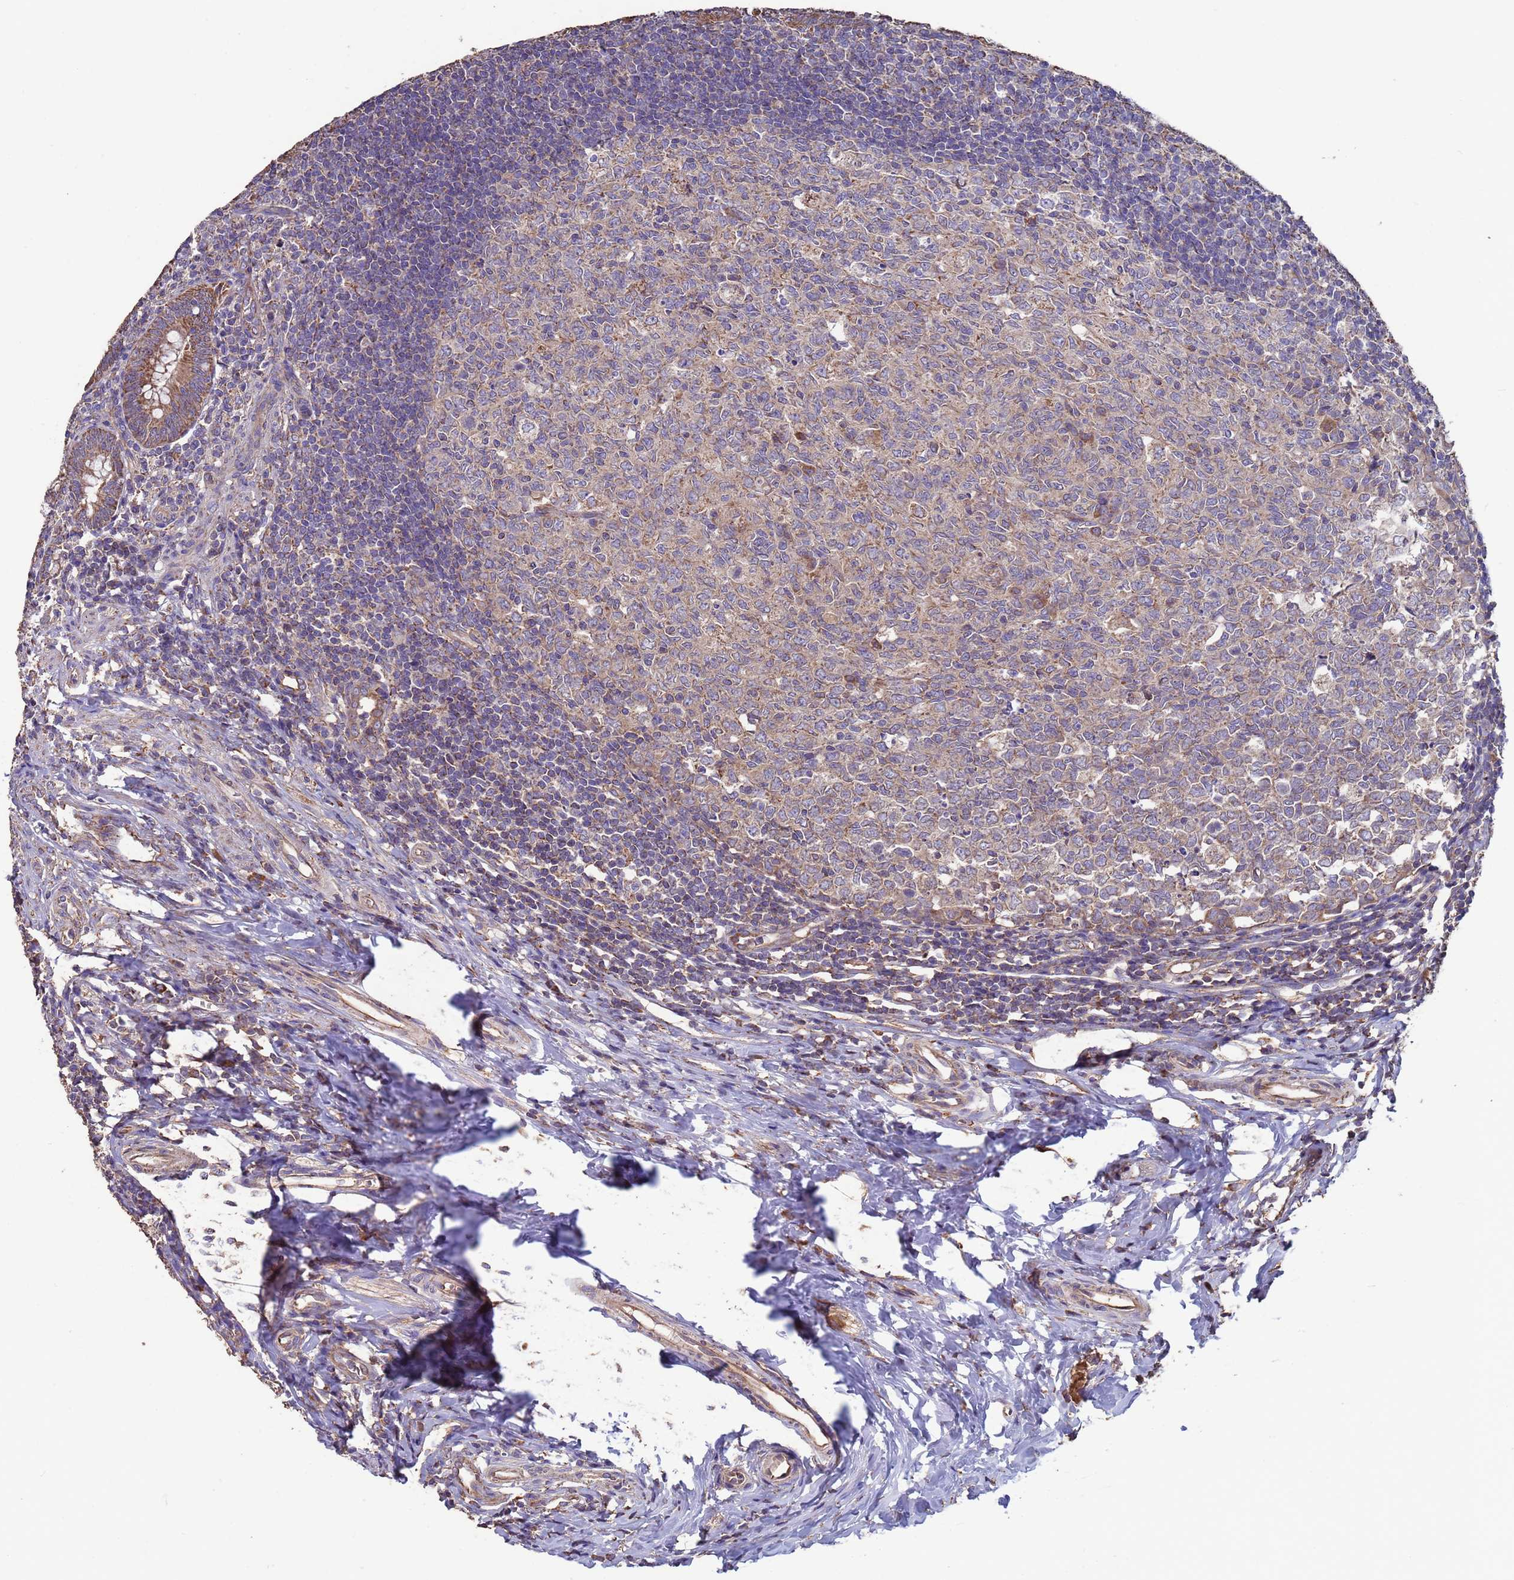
{"staining": {"intensity": "moderate", "quantity": ">75%", "location": "cytoplasmic/membranous"}, "tissue": "appendix", "cell_type": "Glandular cells", "image_type": "normal", "snomed": [{"axis": "morphology", "description": "Normal tissue, NOS"}, {"axis": "topography", "description": "Appendix"}], "caption": "The immunohistochemical stain highlights moderate cytoplasmic/membranous staining in glandular cells of benign appendix. (Stains: DAB (3,3'-diaminobenzidine) in brown, nuclei in blue, Microscopy: brightfield microscopy at high magnification).", "gene": "EEF1AKMT1", "patient": {"sex": "male", "age": 14}}